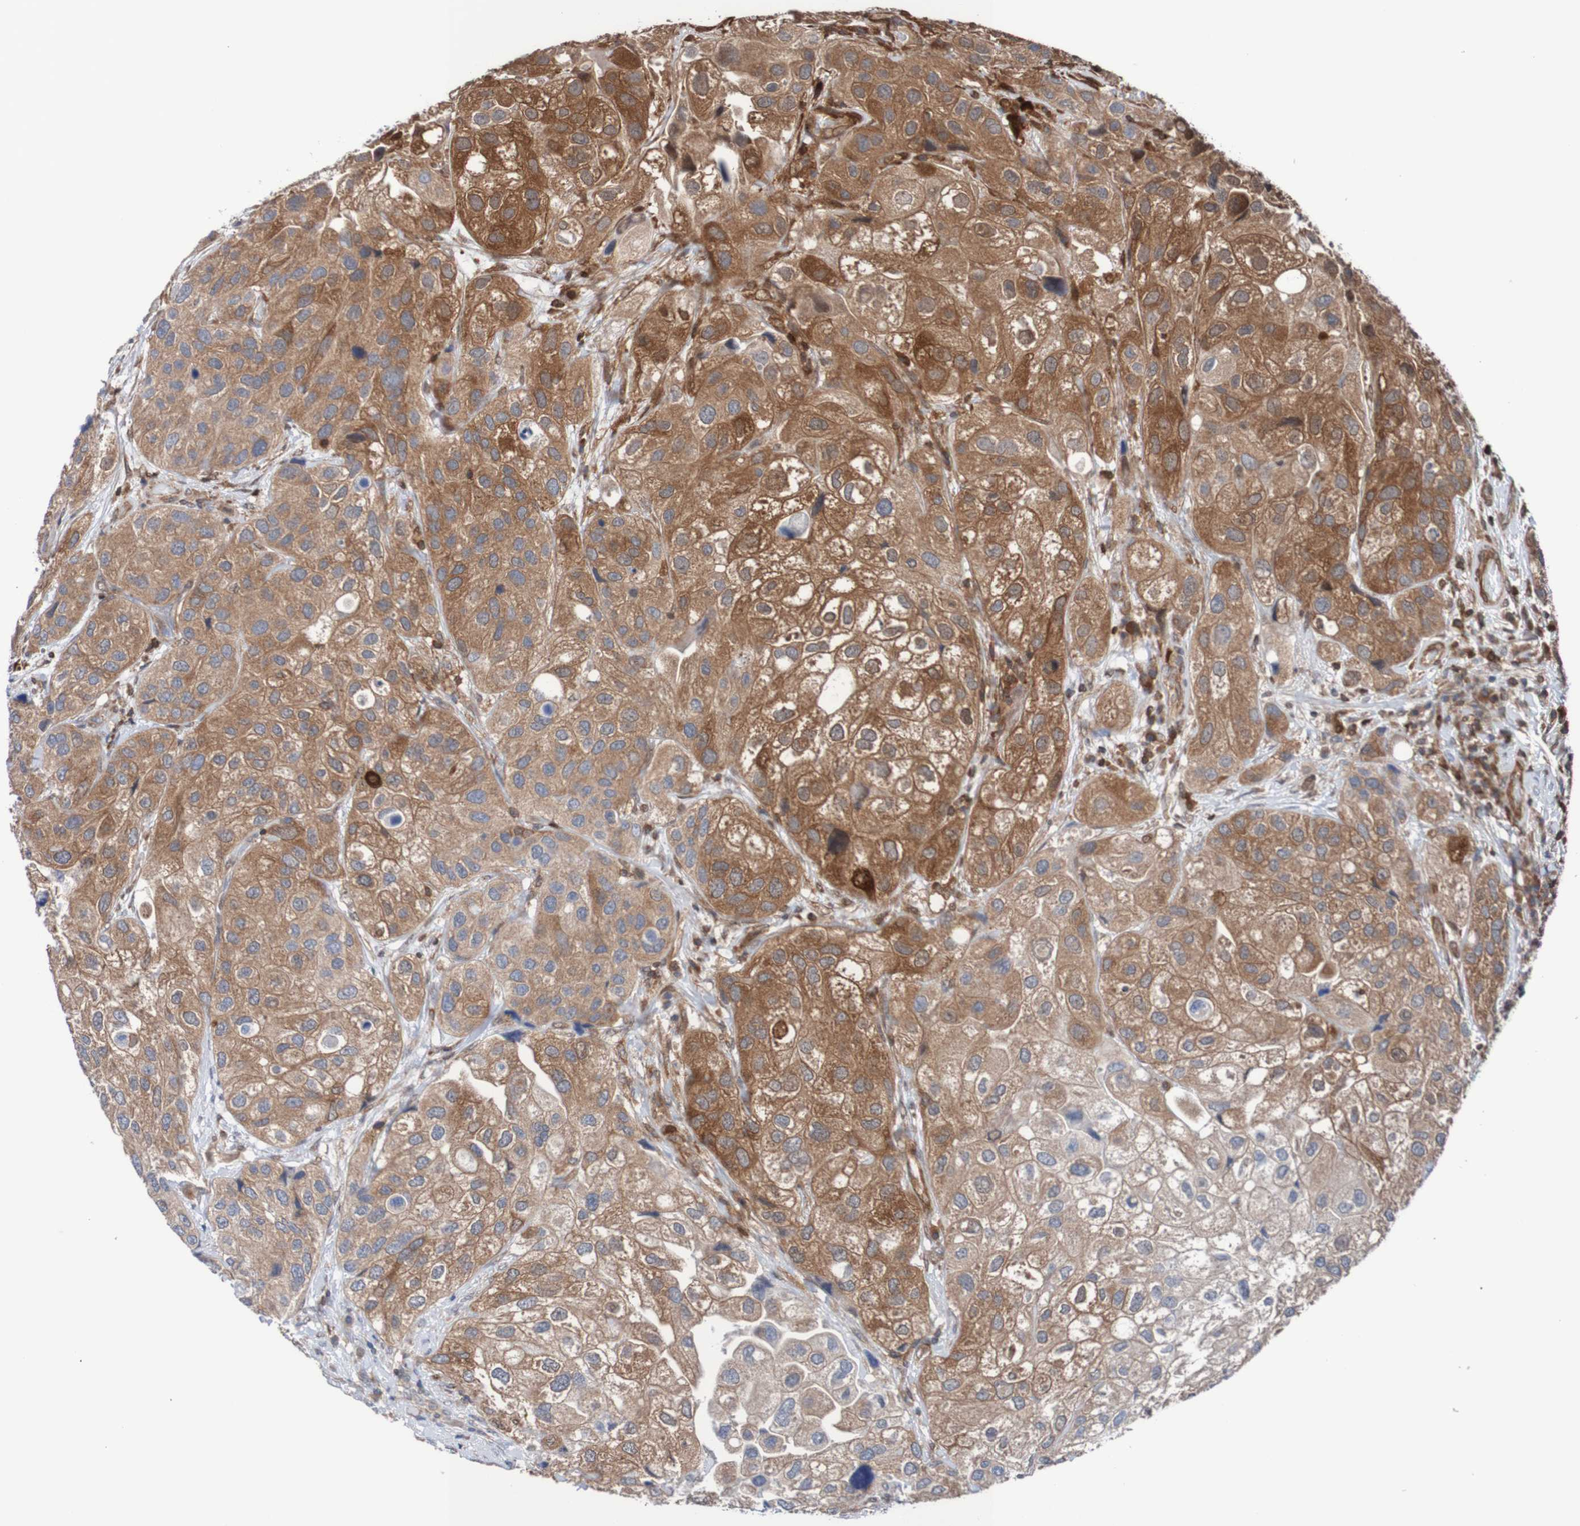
{"staining": {"intensity": "moderate", "quantity": ">75%", "location": "cytoplasmic/membranous"}, "tissue": "urothelial cancer", "cell_type": "Tumor cells", "image_type": "cancer", "snomed": [{"axis": "morphology", "description": "Urothelial carcinoma, High grade"}, {"axis": "topography", "description": "Urinary bladder"}], "caption": "Immunohistochemical staining of urothelial carcinoma (high-grade) displays medium levels of moderate cytoplasmic/membranous protein staining in about >75% of tumor cells.", "gene": "RIGI", "patient": {"sex": "female", "age": 64}}